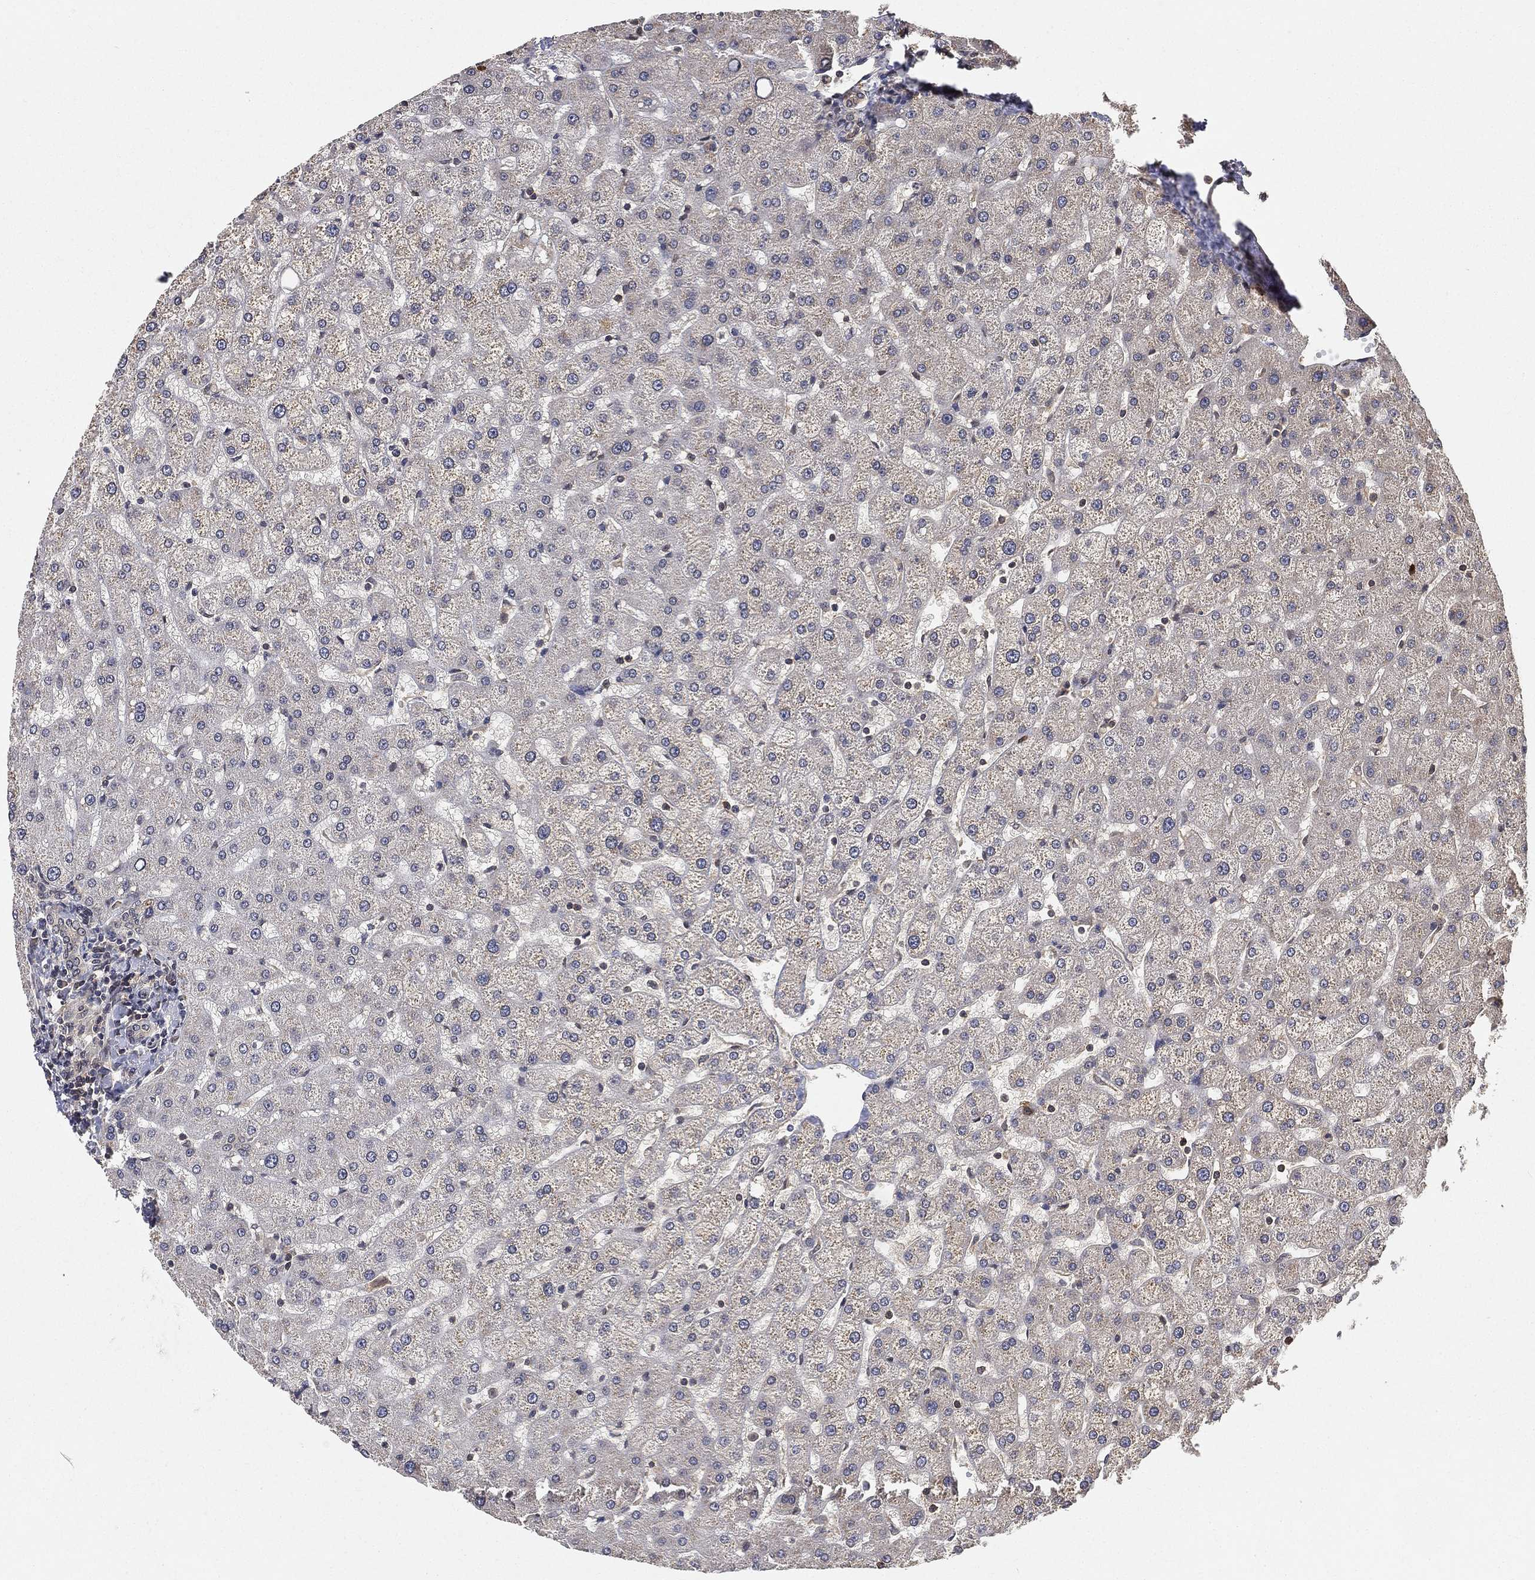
{"staining": {"intensity": "negative", "quantity": "none", "location": "none"}, "tissue": "liver", "cell_type": "Cholangiocytes", "image_type": "normal", "snomed": [{"axis": "morphology", "description": "Normal tissue, NOS"}, {"axis": "topography", "description": "Liver"}], "caption": "Immunohistochemical staining of unremarkable liver exhibits no significant staining in cholangiocytes. (DAB (3,3'-diaminobenzidine) immunohistochemistry (IHC) visualized using brightfield microscopy, high magnification).", "gene": "UBA5", "patient": {"sex": "female", "age": 50}}